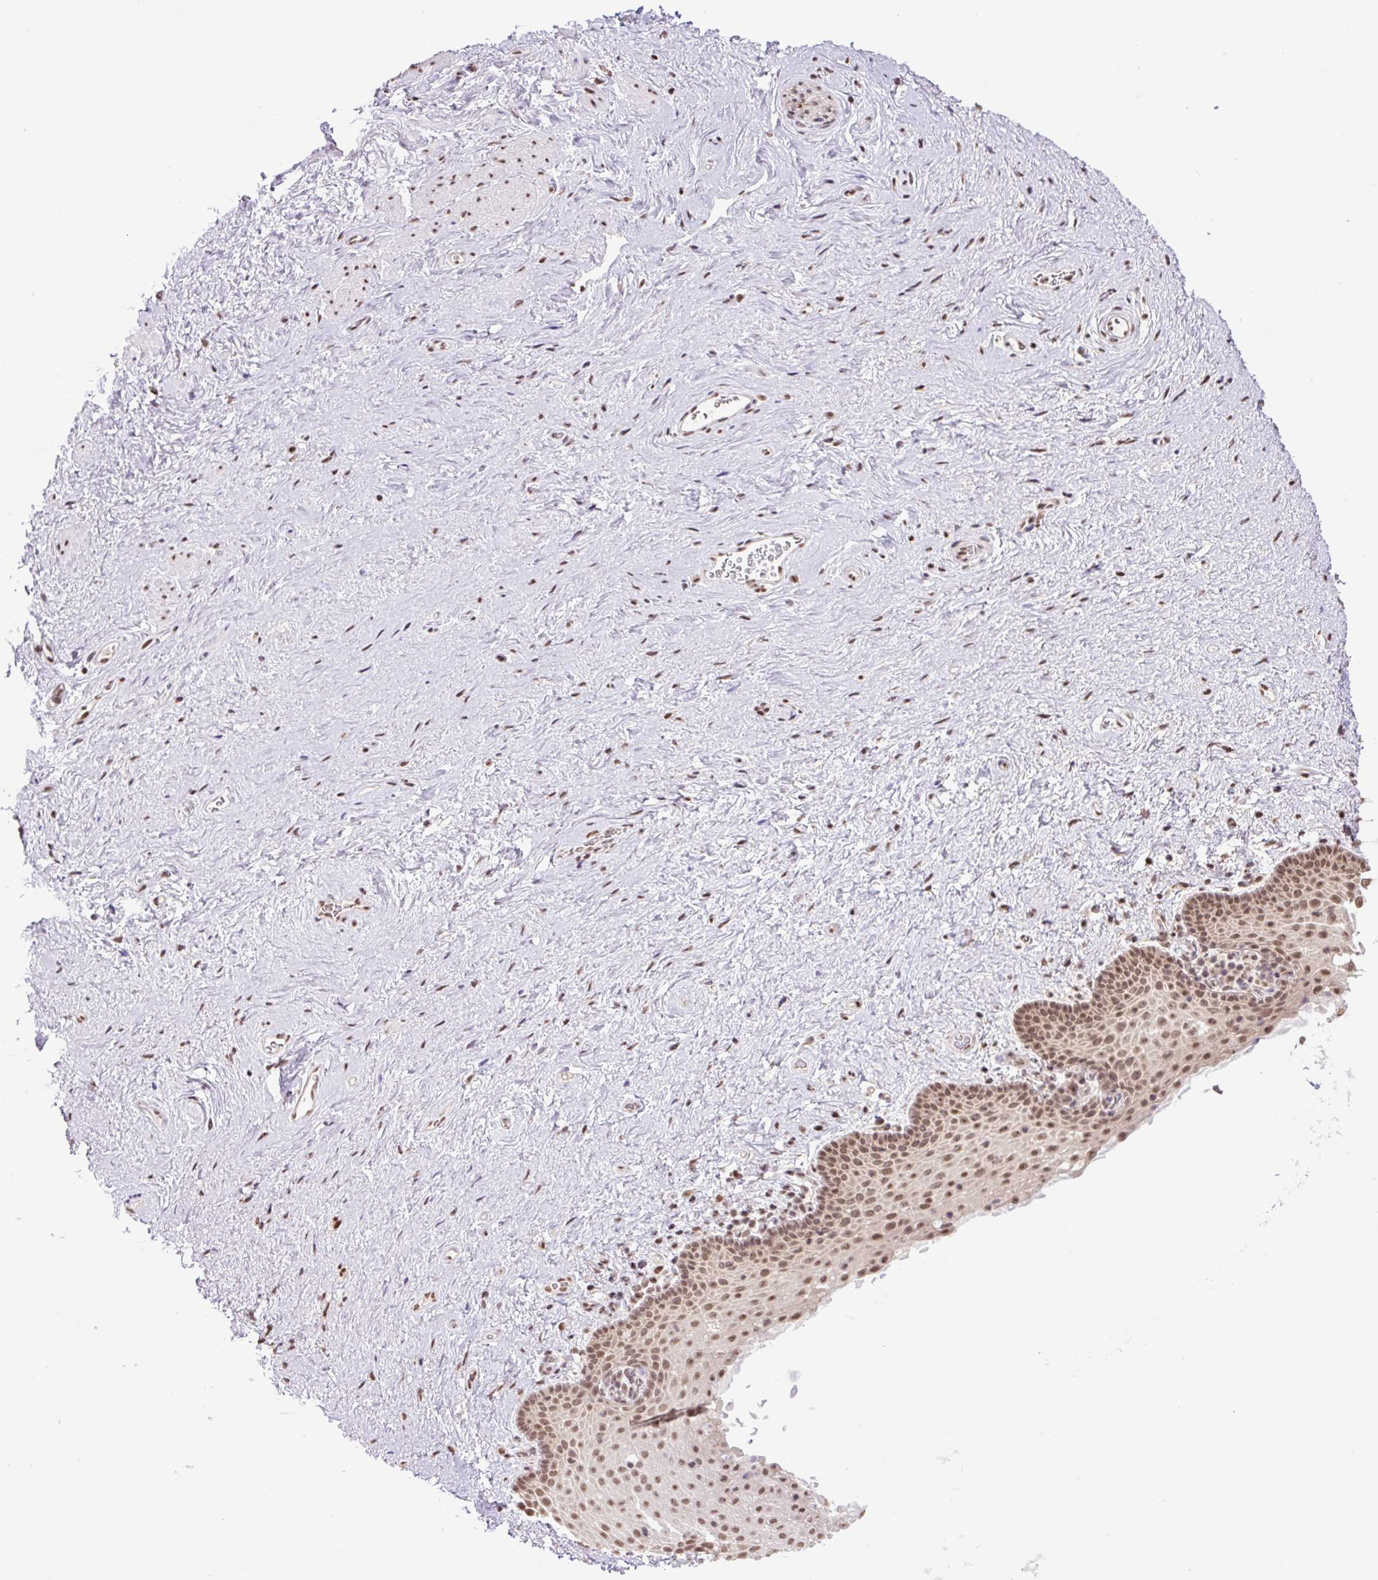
{"staining": {"intensity": "moderate", "quantity": "25%-75%", "location": "nuclear"}, "tissue": "vagina", "cell_type": "Squamous epithelial cells", "image_type": "normal", "snomed": [{"axis": "morphology", "description": "Normal tissue, NOS"}, {"axis": "topography", "description": "Vagina"}], "caption": "Benign vagina was stained to show a protein in brown. There is medium levels of moderate nuclear positivity in approximately 25%-75% of squamous epithelial cells. The staining was performed using DAB (3,3'-diaminobenzidine) to visualize the protein expression in brown, while the nuclei were stained in blue with hematoxylin (Magnification: 20x).", "gene": "SGTA", "patient": {"sex": "female", "age": 61}}